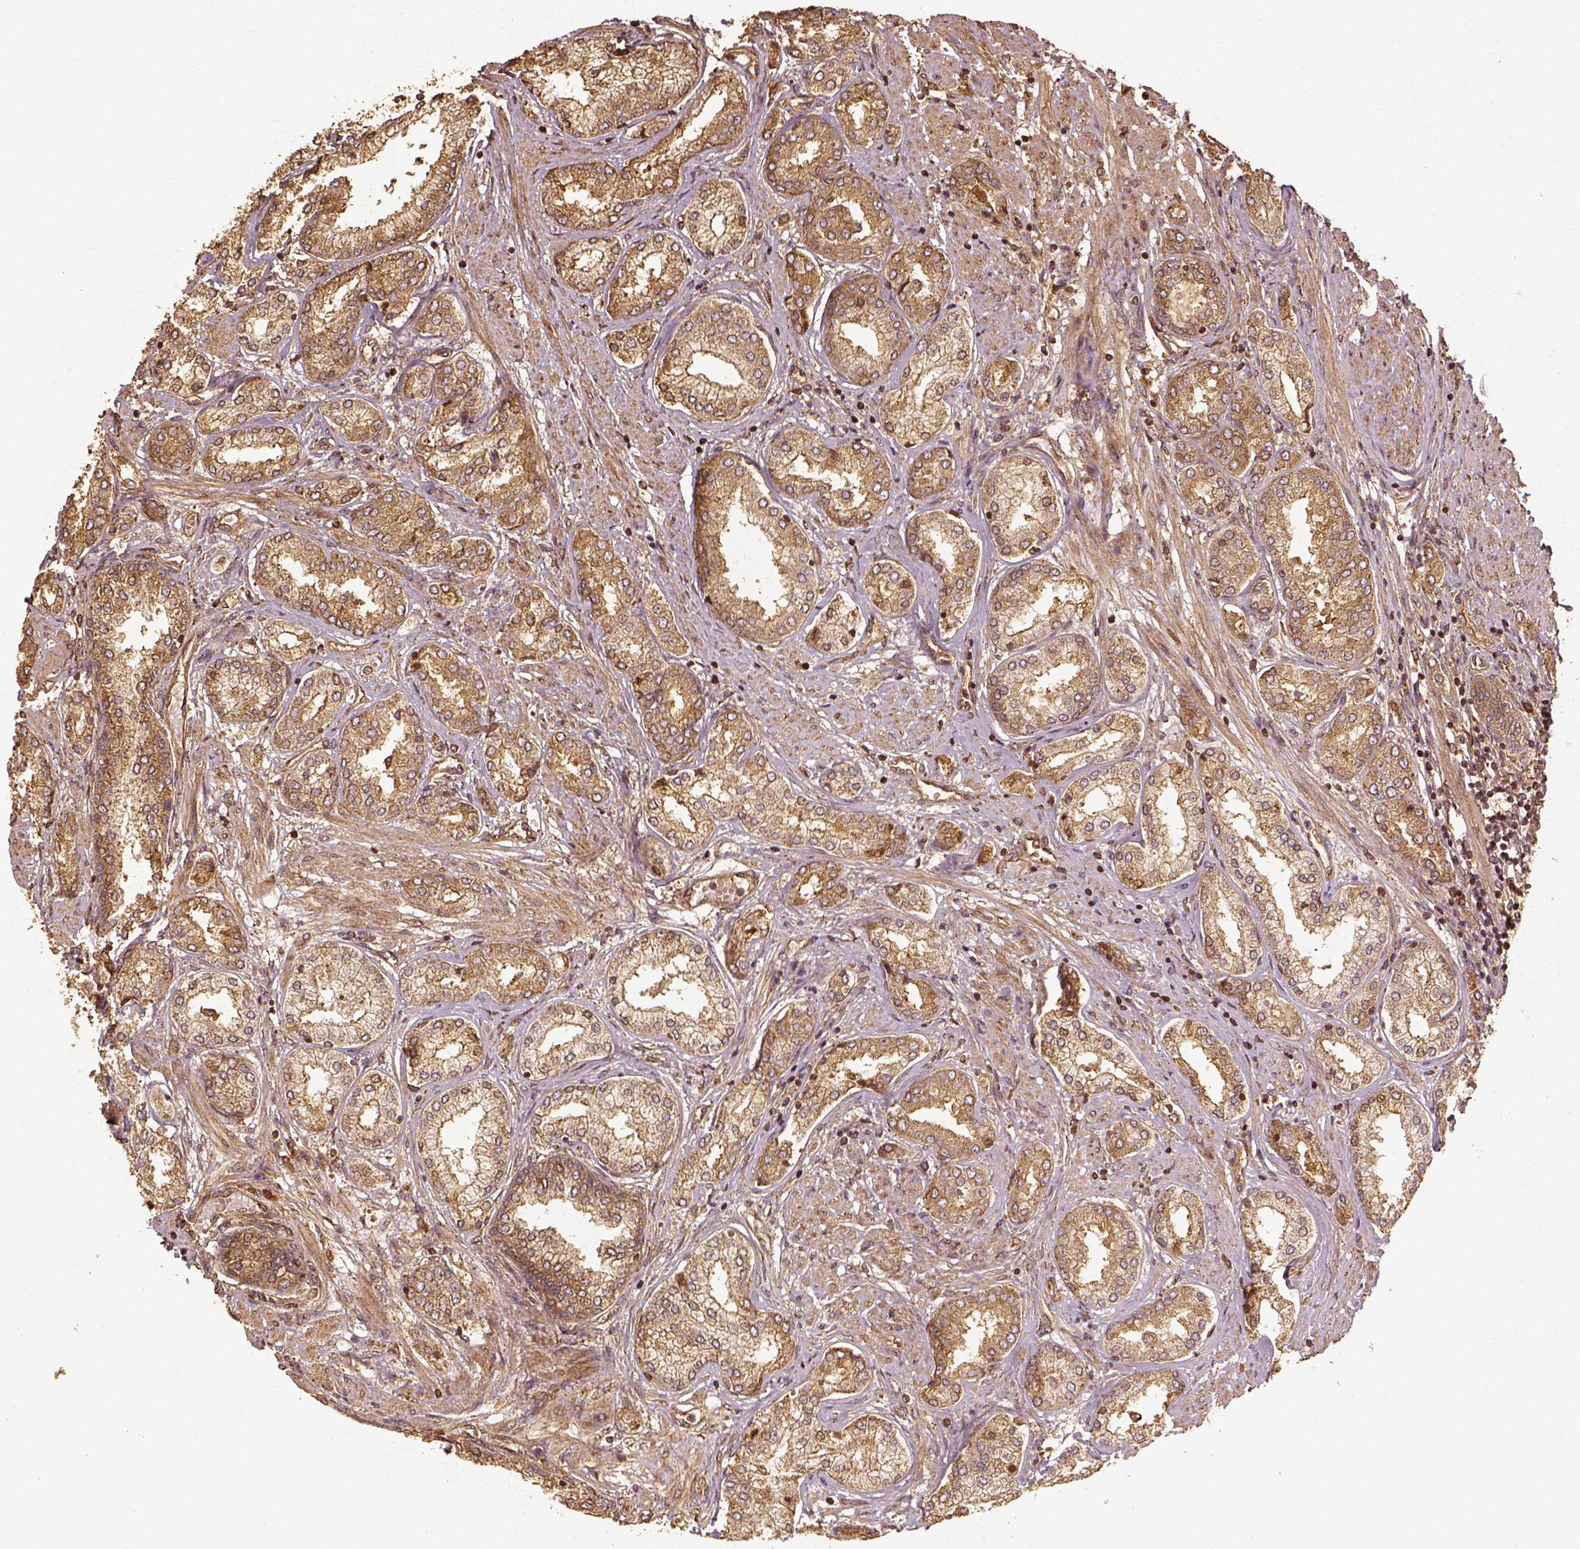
{"staining": {"intensity": "moderate", "quantity": ">75%", "location": "cytoplasmic/membranous"}, "tissue": "prostate cancer", "cell_type": "Tumor cells", "image_type": "cancer", "snomed": [{"axis": "morphology", "description": "Adenocarcinoma, NOS"}, {"axis": "topography", "description": "Prostate"}], "caption": "High-power microscopy captured an IHC micrograph of adenocarcinoma (prostate), revealing moderate cytoplasmic/membranous positivity in approximately >75% of tumor cells.", "gene": "VEGFA", "patient": {"sex": "male", "age": 63}}